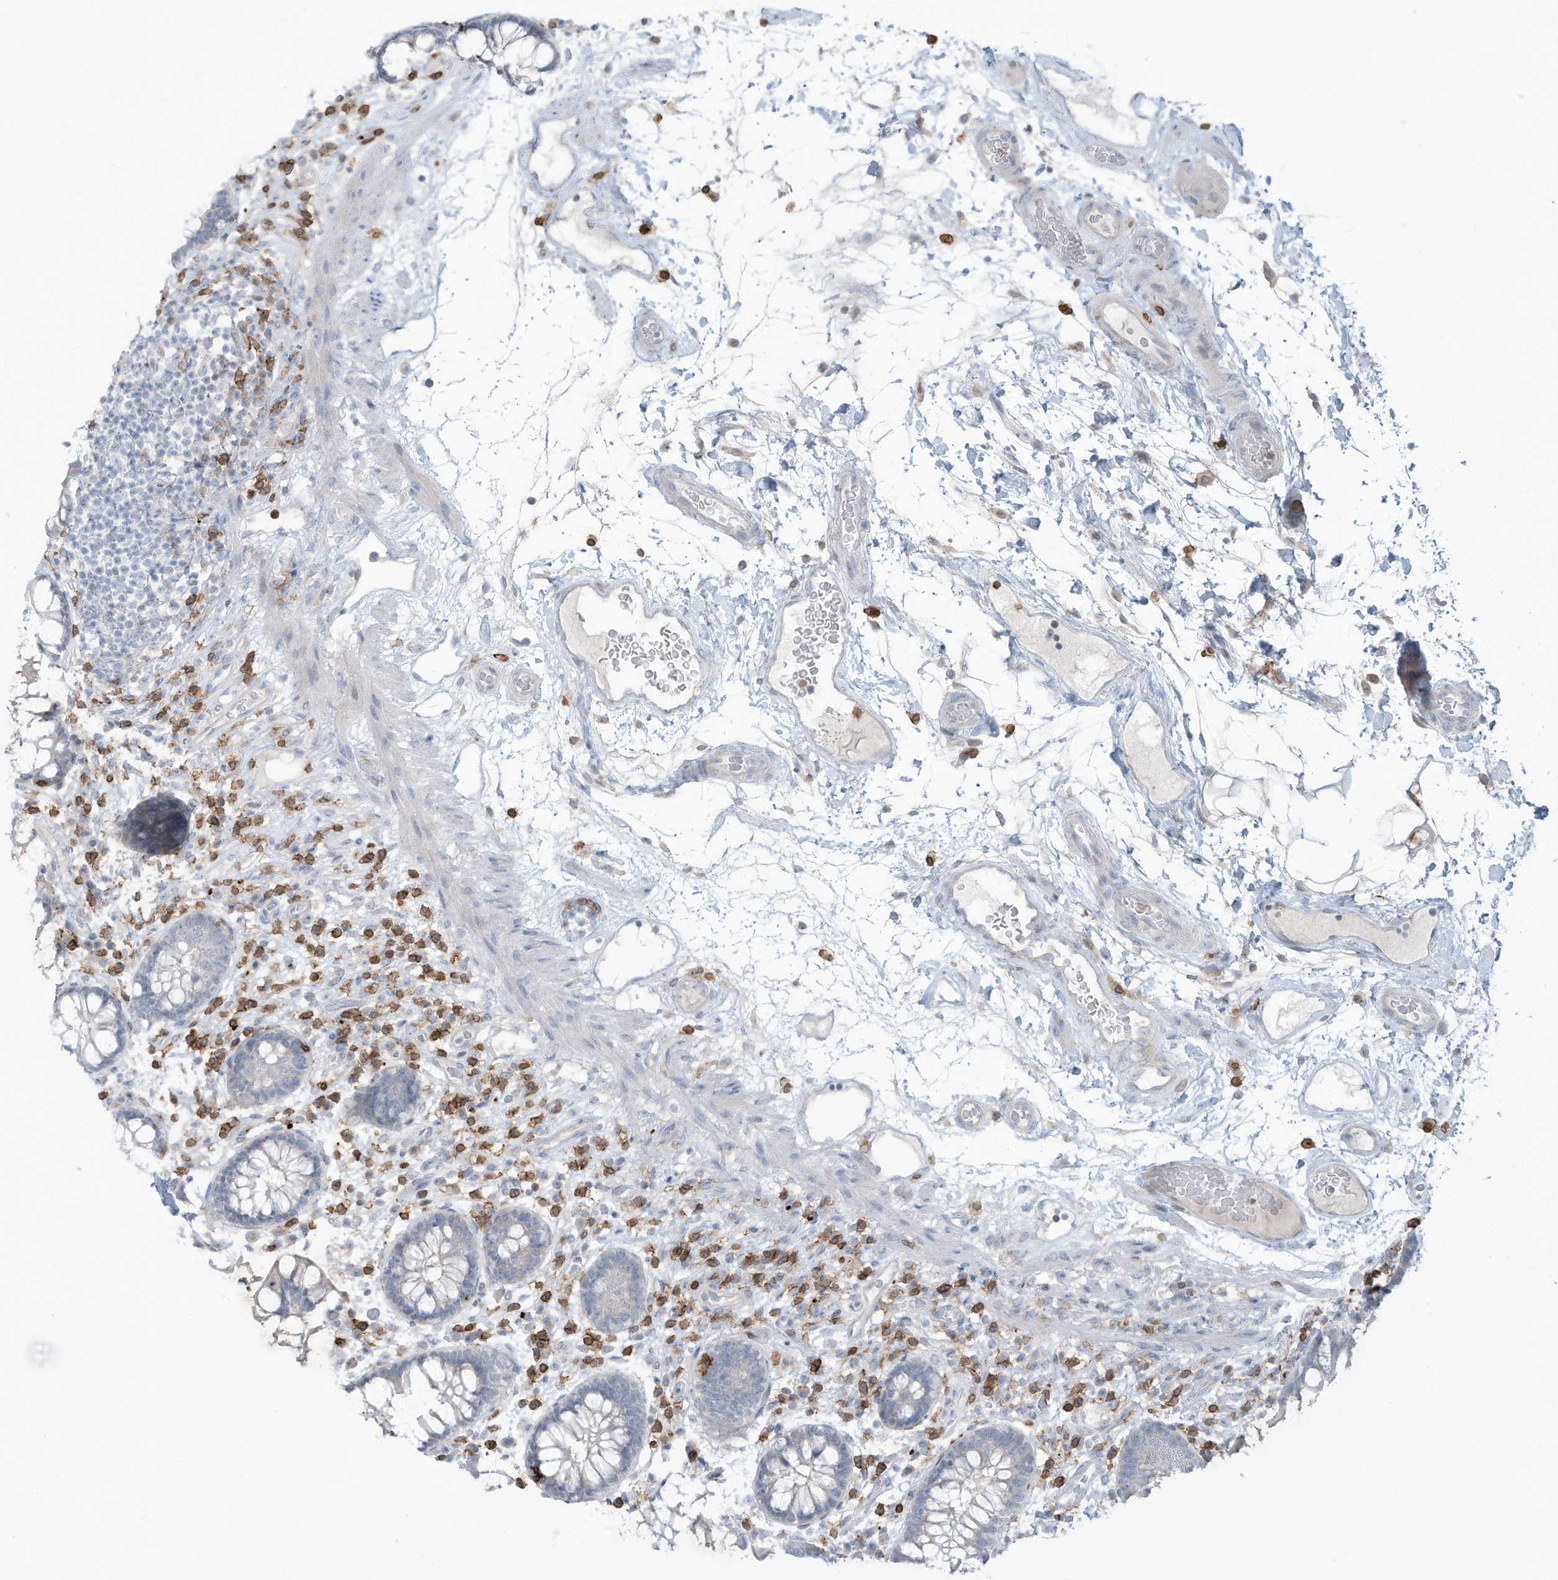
{"staining": {"intensity": "negative", "quantity": "none", "location": "none"}, "tissue": "colon", "cell_type": "Endothelial cells", "image_type": "normal", "snomed": [{"axis": "morphology", "description": "Normal tissue, NOS"}, {"axis": "topography", "description": "Colon"}], "caption": "DAB immunohistochemical staining of benign colon shows no significant expression in endothelial cells.", "gene": "NOTO", "patient": {"sex": "female", "age": 79}}